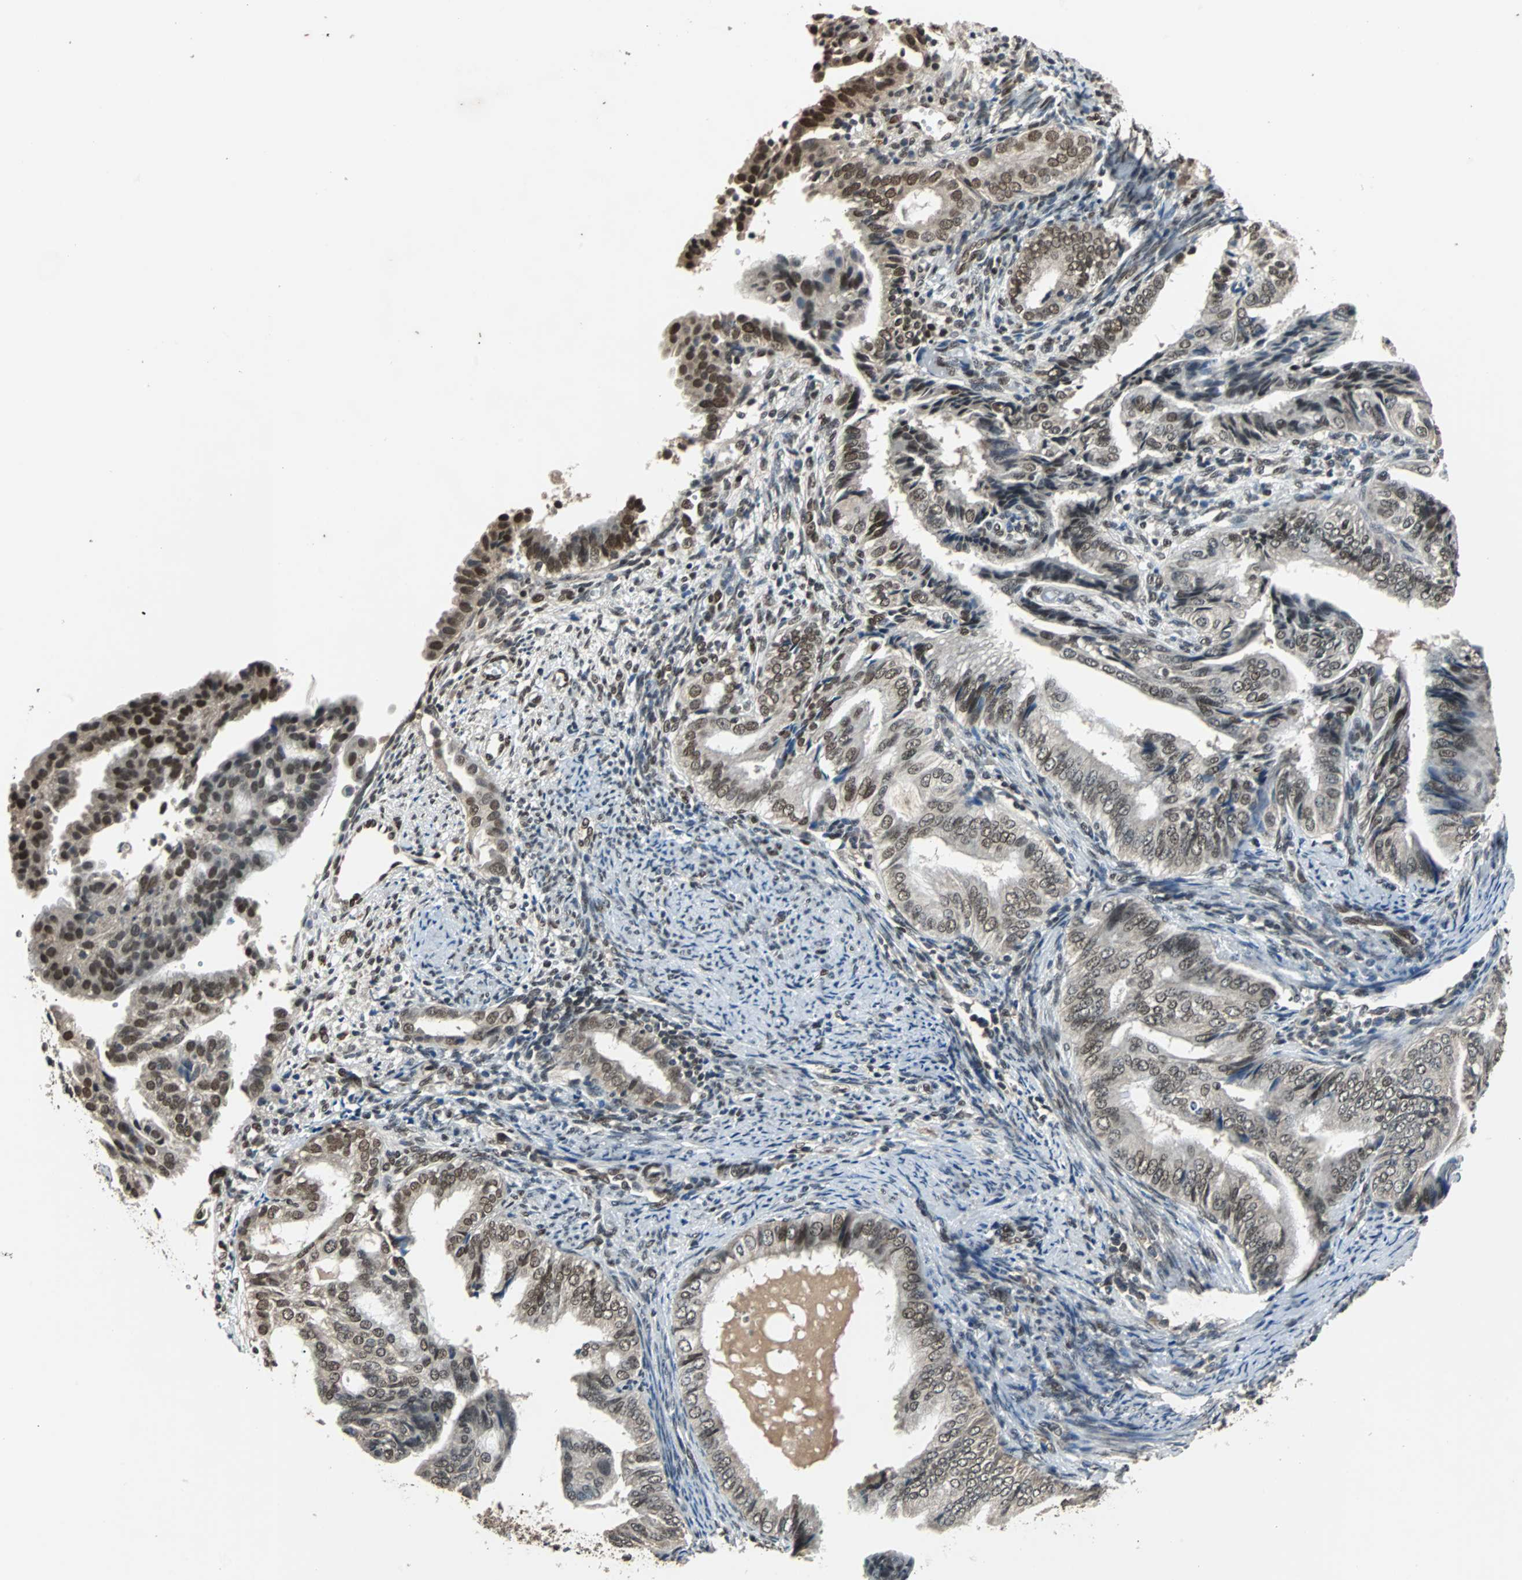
{"staining": {"intensity": "strong", "quantity": ">75%", "location": "nuclear"}, "tissue": "endometrial cancer", "cell_type": "Tumor cells", "image_type": "cancer", "snomed": [{"axis": "morphology", "description": "Adenocarcinoma, NOS"}, {"axis": "topography", "description": "Endometrium"}], "caption": "This photomicrograph displays endometrial adenocarcinoma stained with IHC to label a protein in brown. The nuclear of tumor cells show strong positivity for the protein. Nuclei are counter-stained blue.", "gene": "PHC1", "patient": {"sex": "female", "age": 58}}